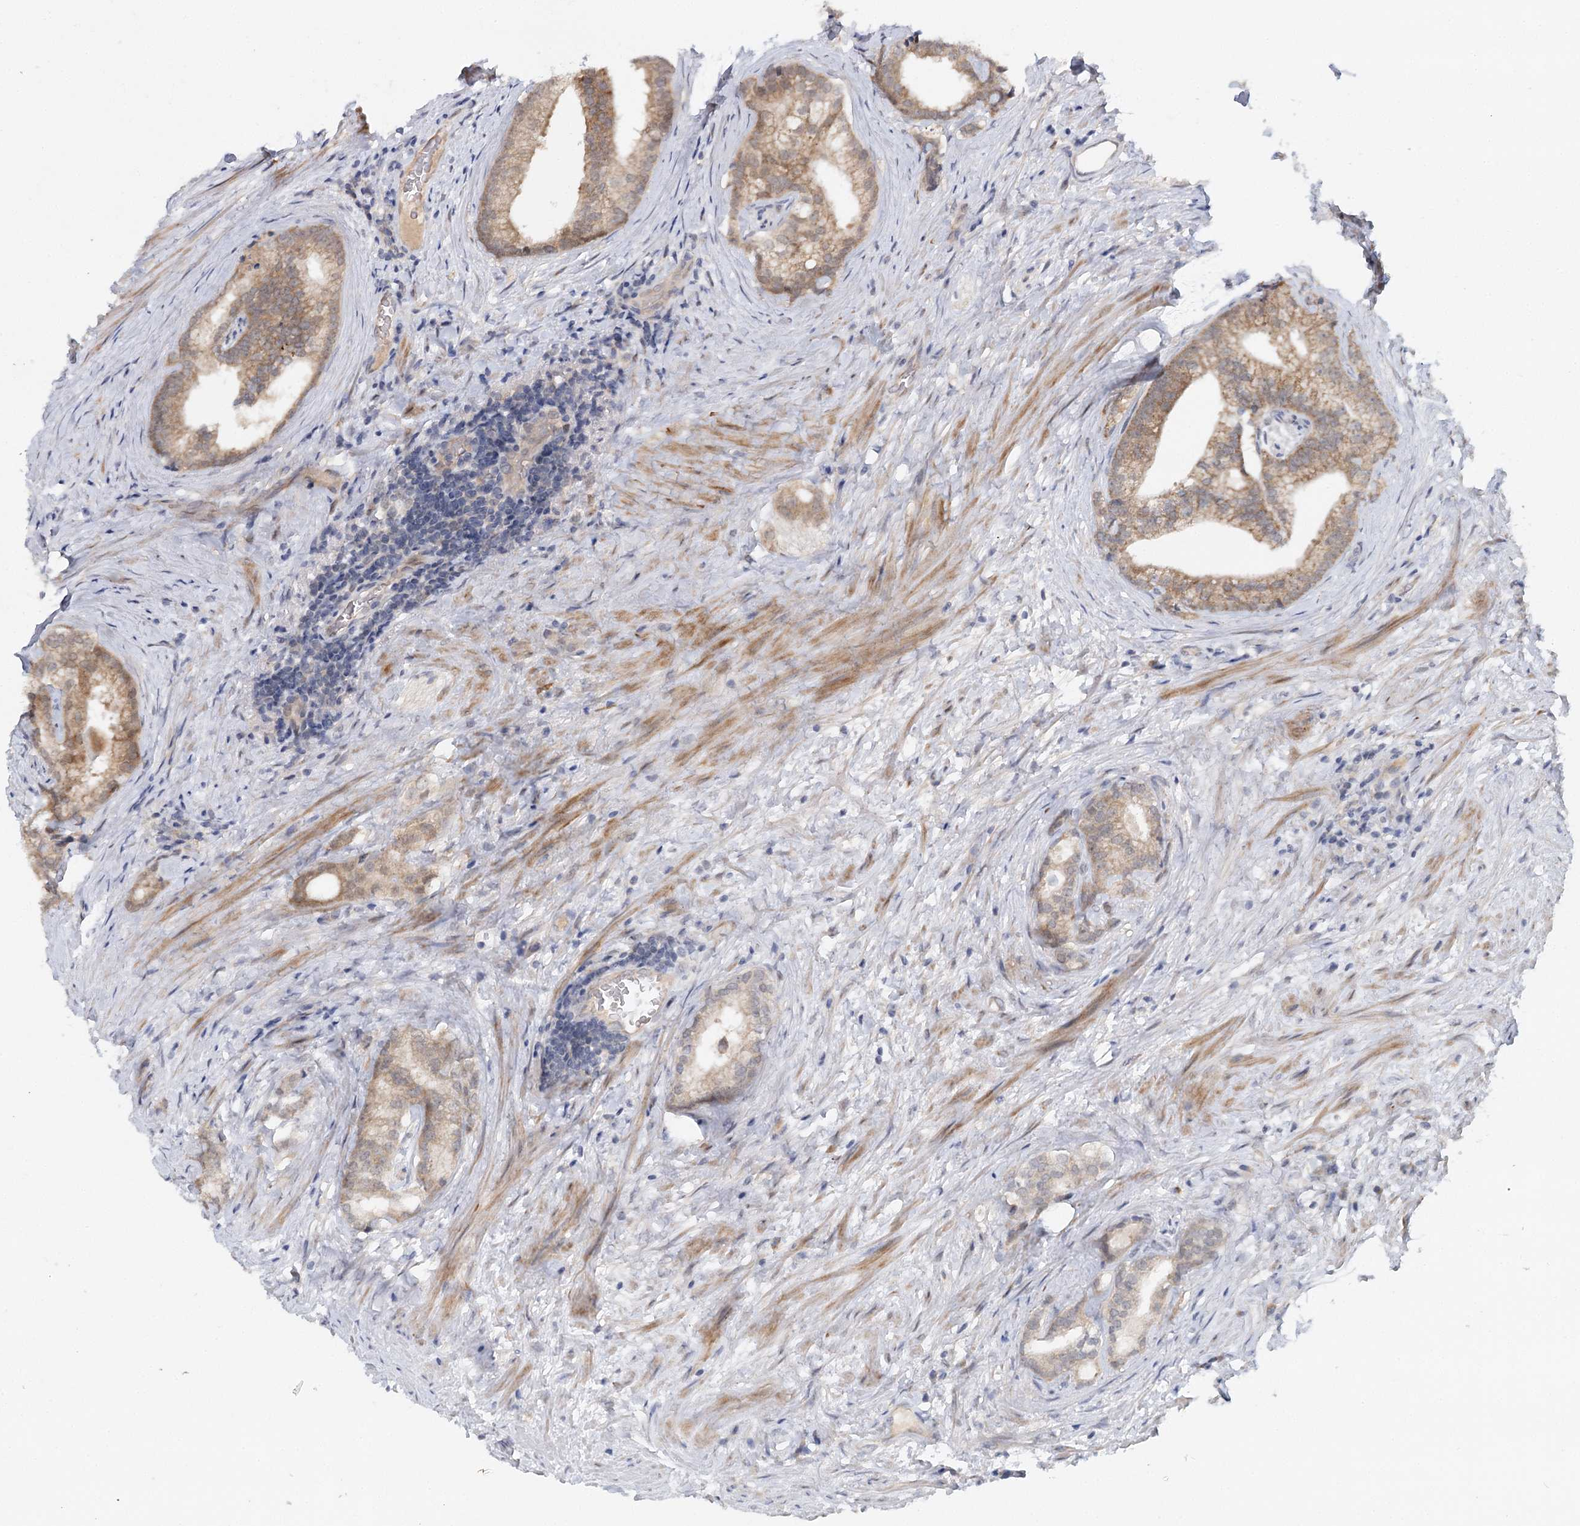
{"staining": {"intensity": "moderate", "quantity": "25%-75%", "location": "cytoplasmic/membranous"}, "tissue": "prostate cancer", "cell_type": "Tumor cells", "image_type": "cancer", "snomed": [{"axis": "morphology", "description": "Adenocarcinoma, Low grade"}, {"axis": "topography", "description": "Prostate"}], "caption": "The photomicrograph reveals a brown stain indicating the presence of a protein in the cytoplasmic/membranous of tumor cells in prostate adenocarcinoma (low-grade).", "gene": "AP3B1", "patient": {"sex": "male", "age": 71}}